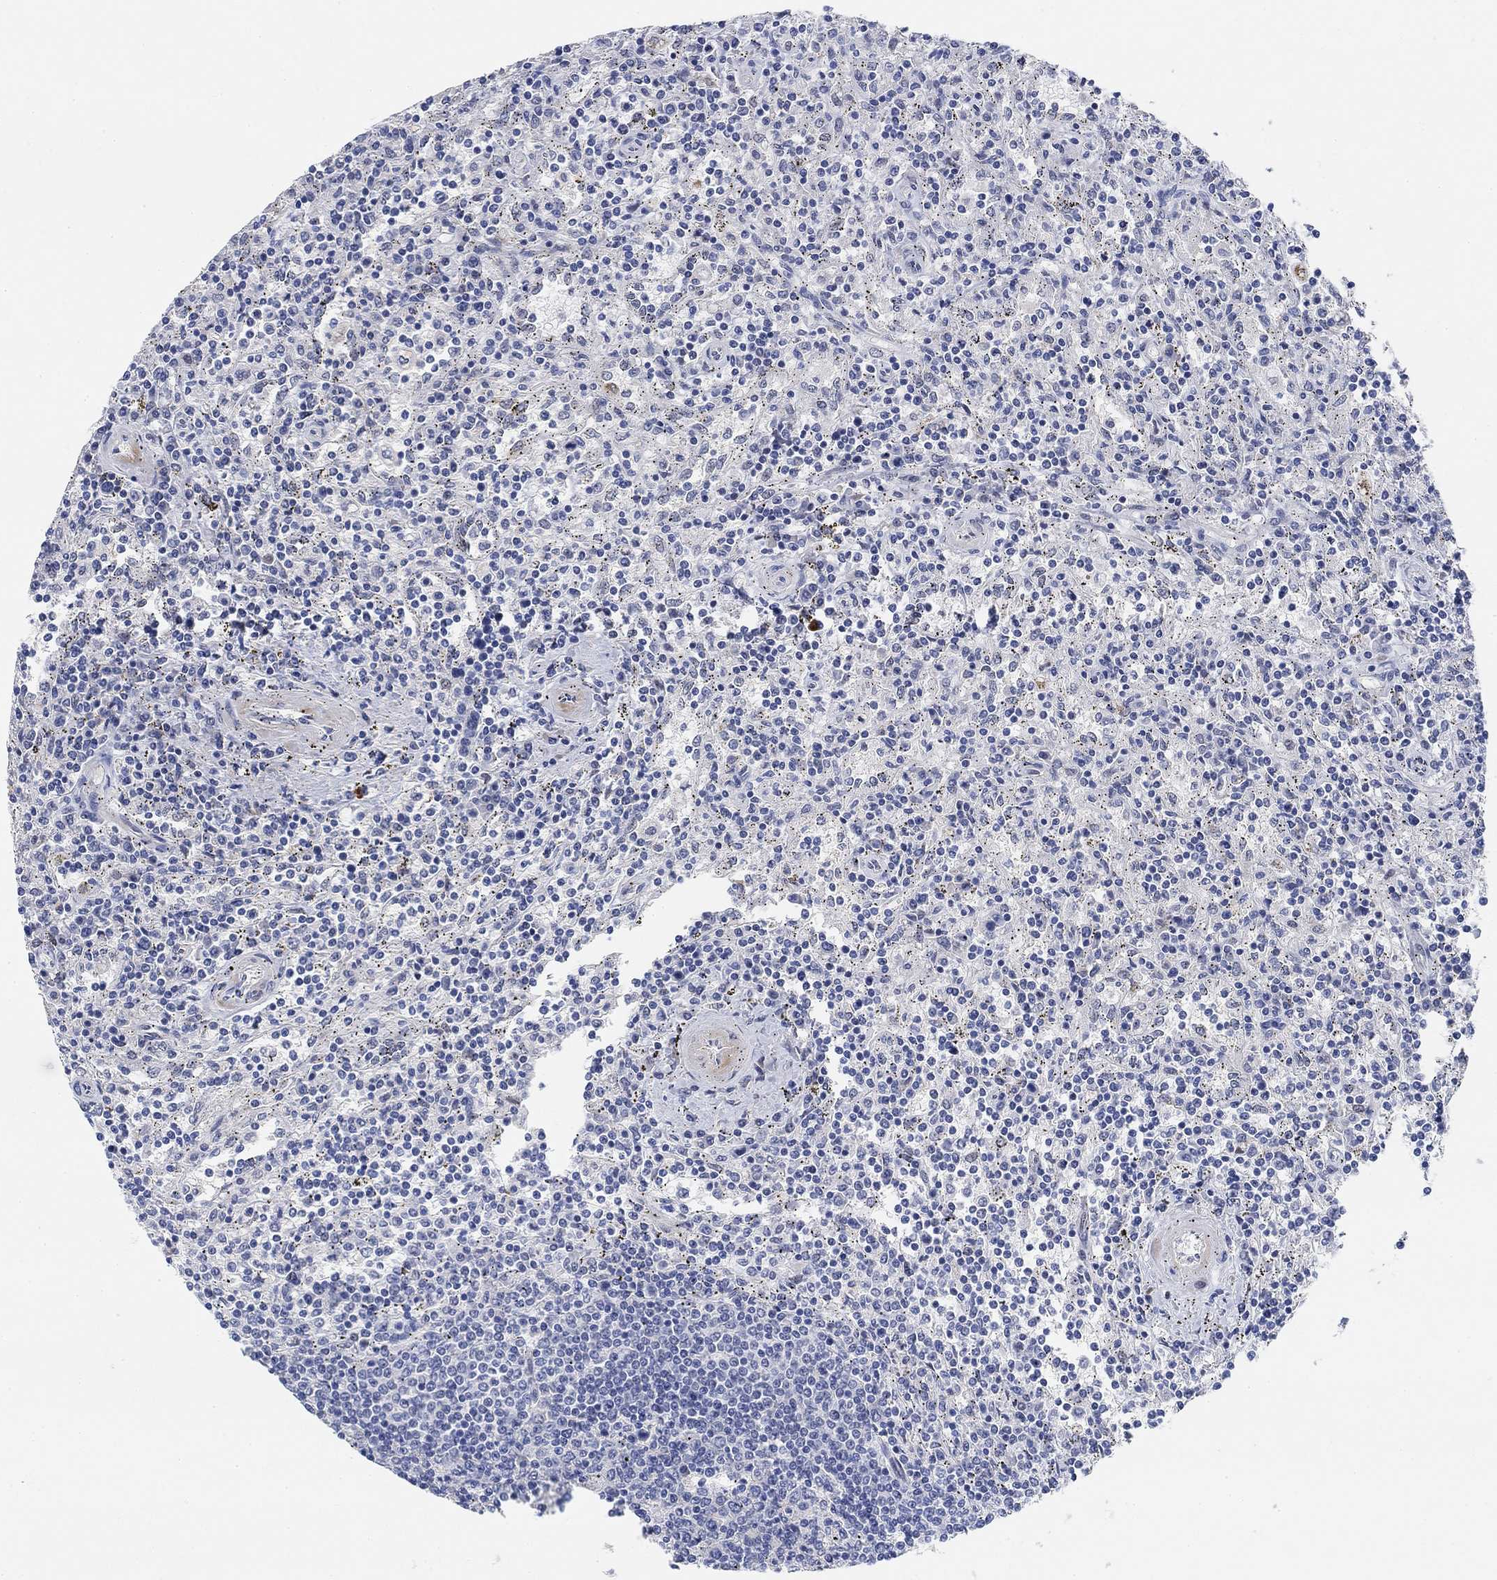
{"staining": {"intensity": "negative", "quantity": "none", "location": "none"}, "tissue": "lymphoma", "cell_type": "Tumor cells", "image_type": "cancer", "snomed": [{"axis": "morphology", "description": "Malignant lymphoma, non-Hodgkin's type, Low grade"}, {"axis": "topography", "description": "Spleen"}], "caption": "IHC of human lymphoma shows no expression in tumor cells.", "gene": "PAX6", "patient": {"sex": "male", "age": 62}}